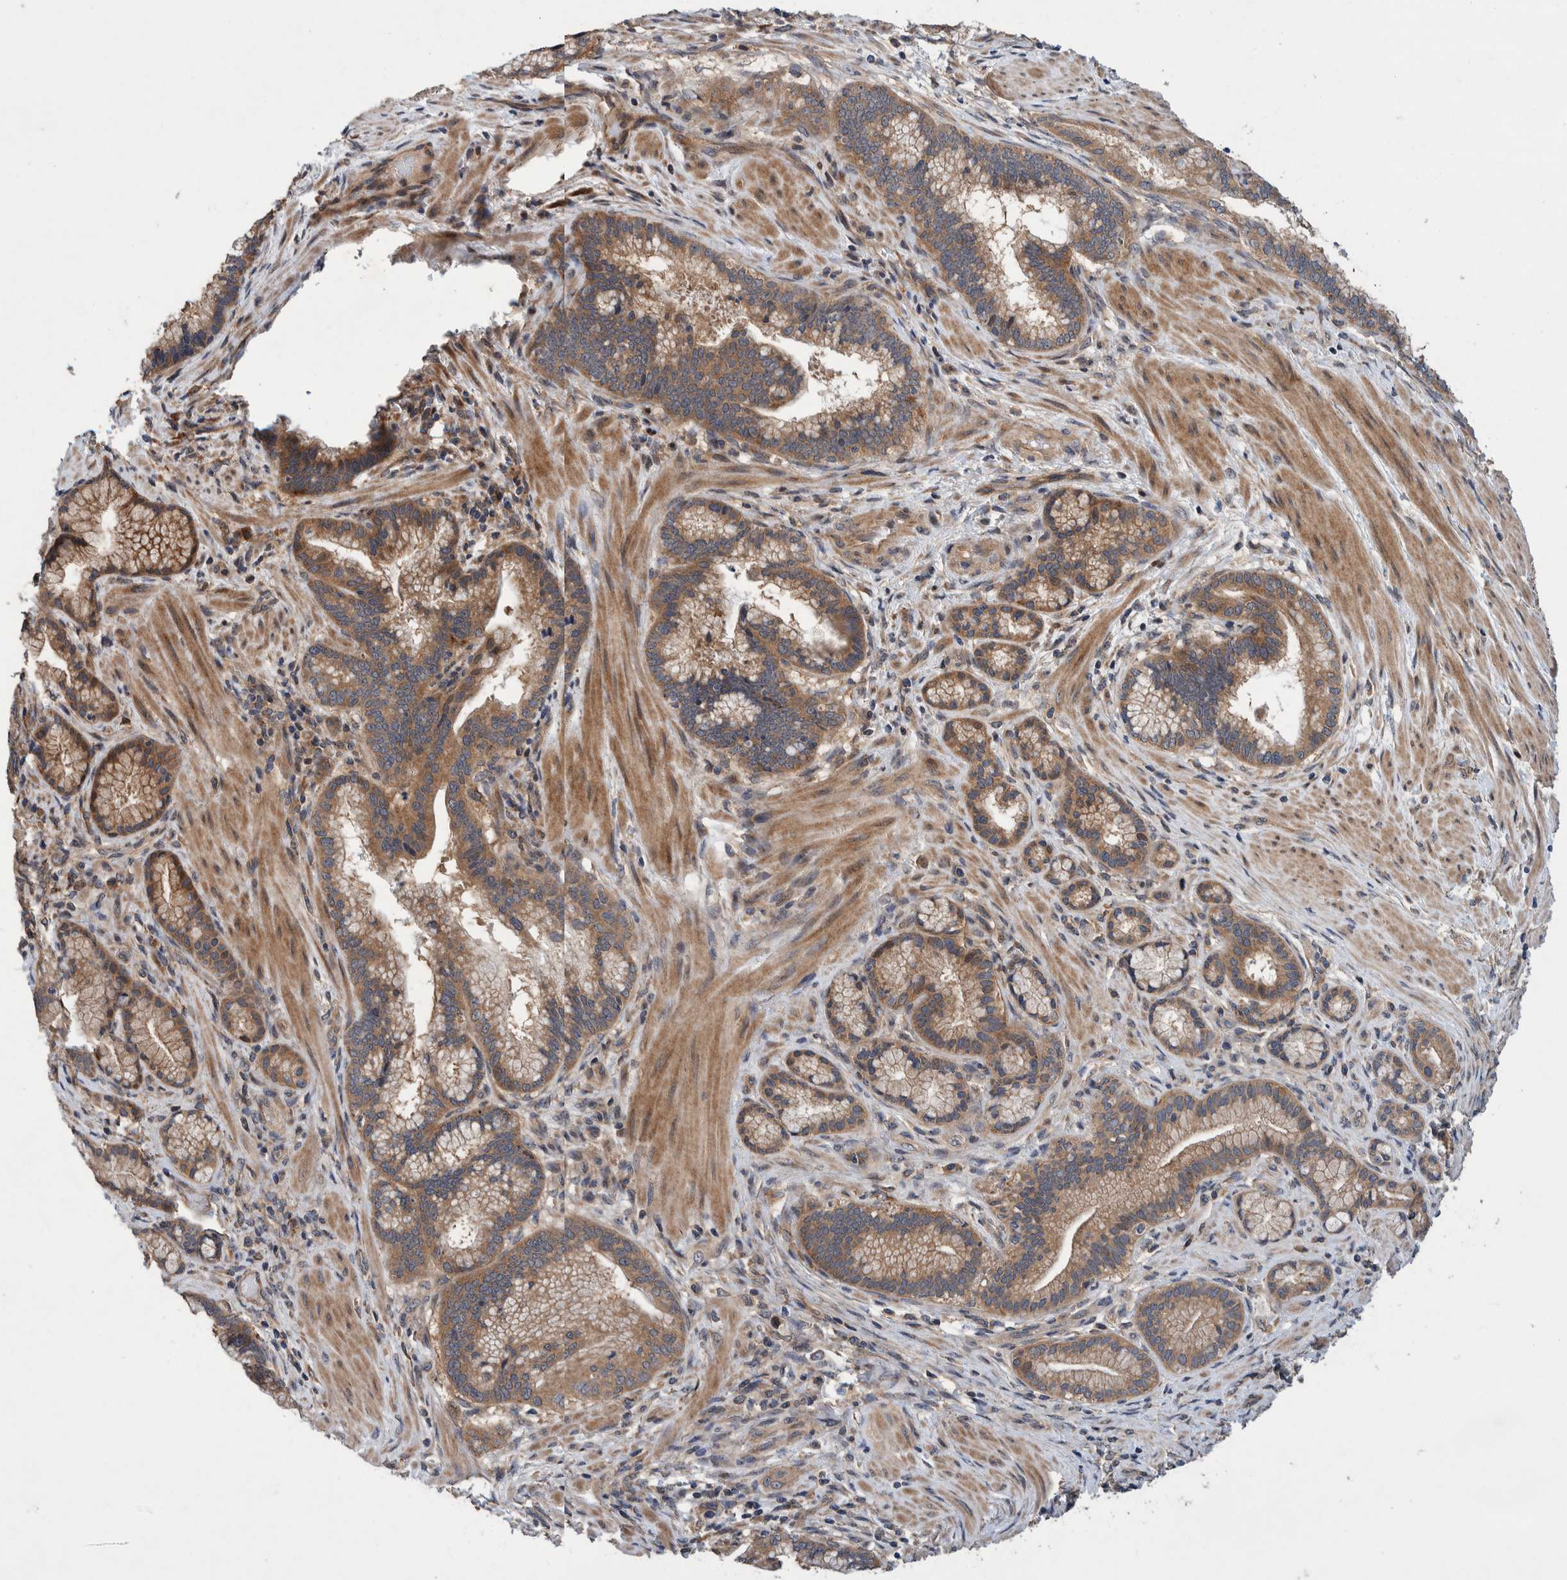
{"staining": {"intensity": "moderate", "quantity": ">75%", "location": "cytoplasmic/membranous"}, "tissue": "pancreatic cancer", "cell_type": "Tumor cells", "image_type": "cancer", "snomed": [{"axis": "morphology", "description": "Adenocarcinoma, NOS"}, {"axis": "topography", "description": "Pancreas"}], "caption": "Immunohistochemistry histopathology image of adenocarcinoma (pancreatic) stained for a protein (brown), which exhibits medium levels of moderate cytoplasmic/membranous positivity in approximately >75% of tumor cells.", "gene": "PIK3R6", "patient": {"sex": "female", "age": 64}}